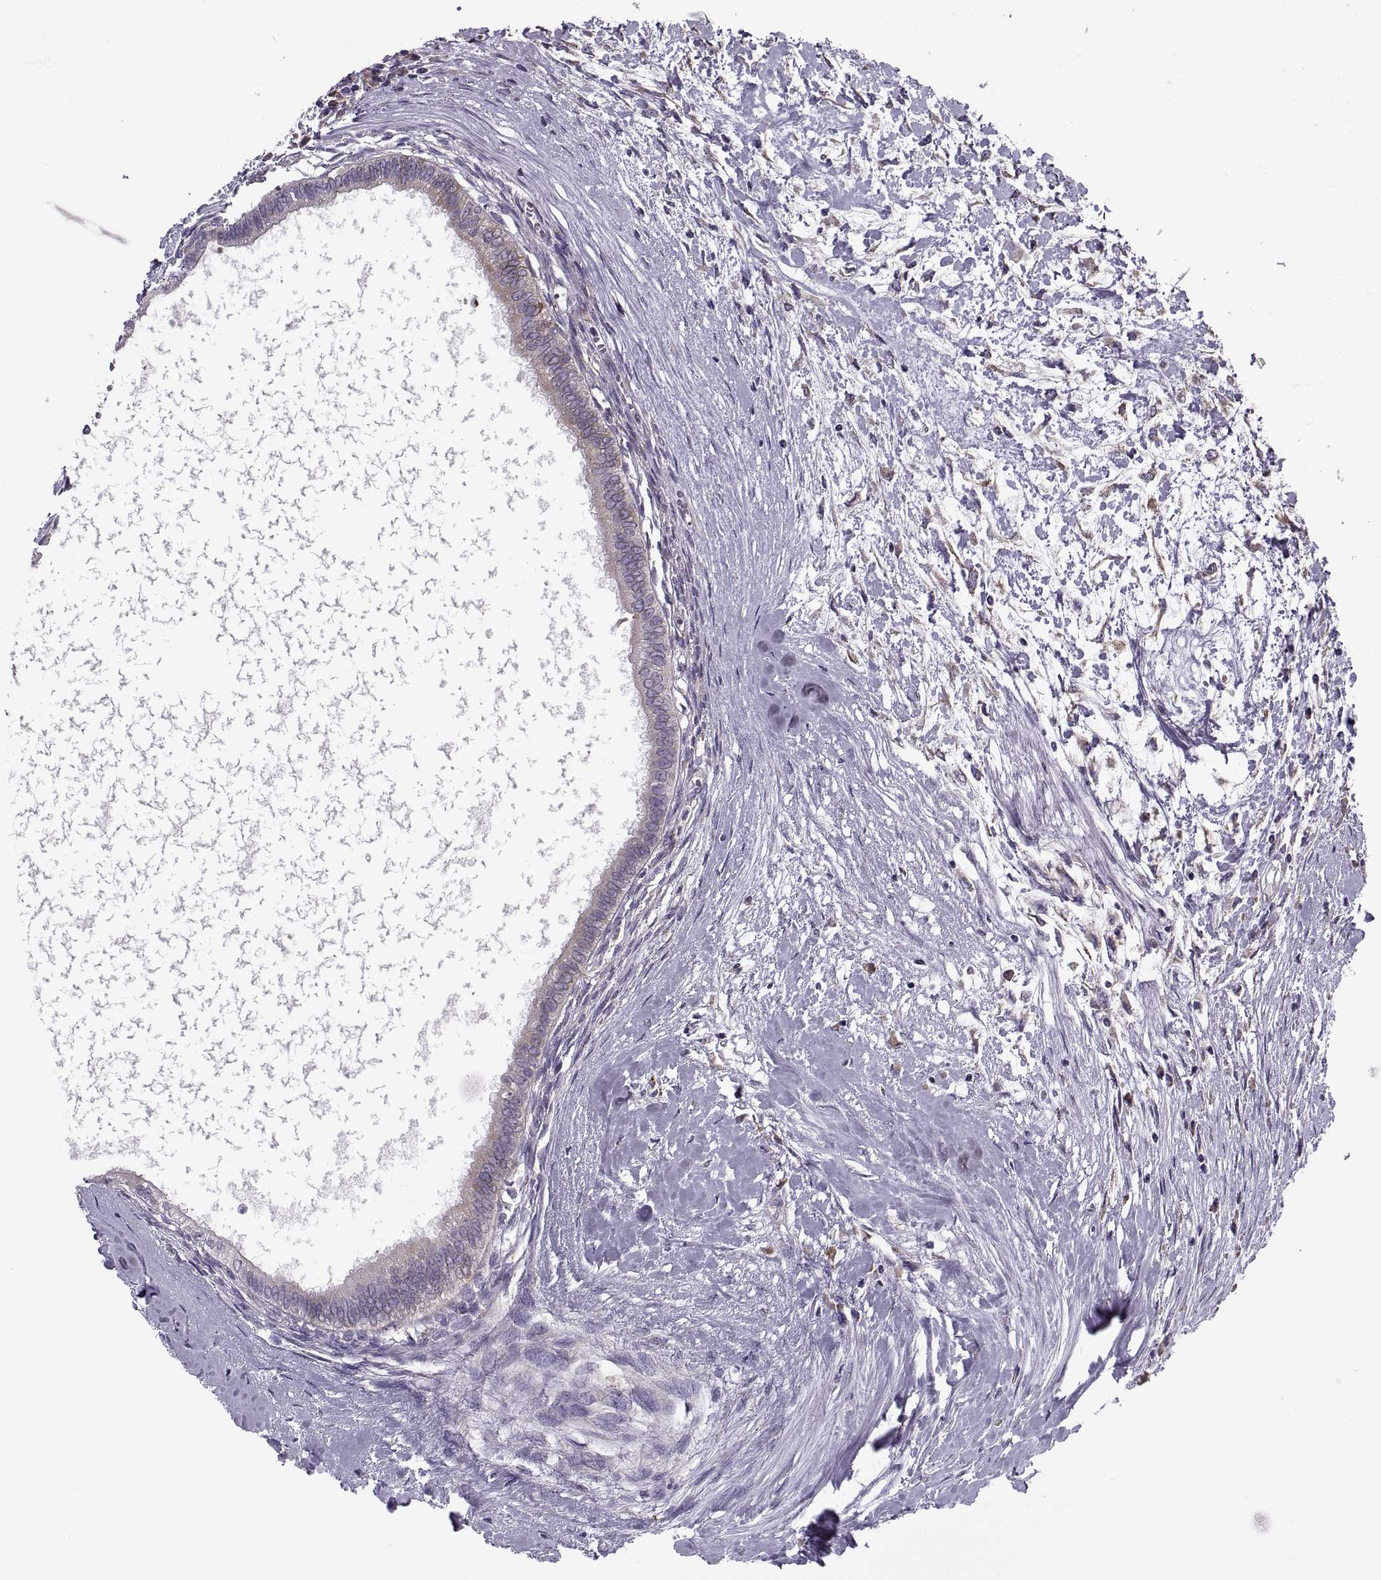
{"staining": {"intensity": "moderate", "quantity": "<25%", "location": "cytoplasmic/membranous"}, "tissue": "testis cancer", "cell_type": "Tumor cells", "image_type": "cancer", "snomed": [{"axis": "morphology", "description": "Carcinoma, Embryonal, NOS"}, {"axis": "topography", "description": "Testis"}], "caption": "Immunohistochemical staining of embryonal carcinoma (testis) demonstrates low levels of moderate cytoplasmic/membranous positivity in approximately <25% of tumor cells.", "gene": "LETM2", "patient": {"sex": "male", "age": 37}}